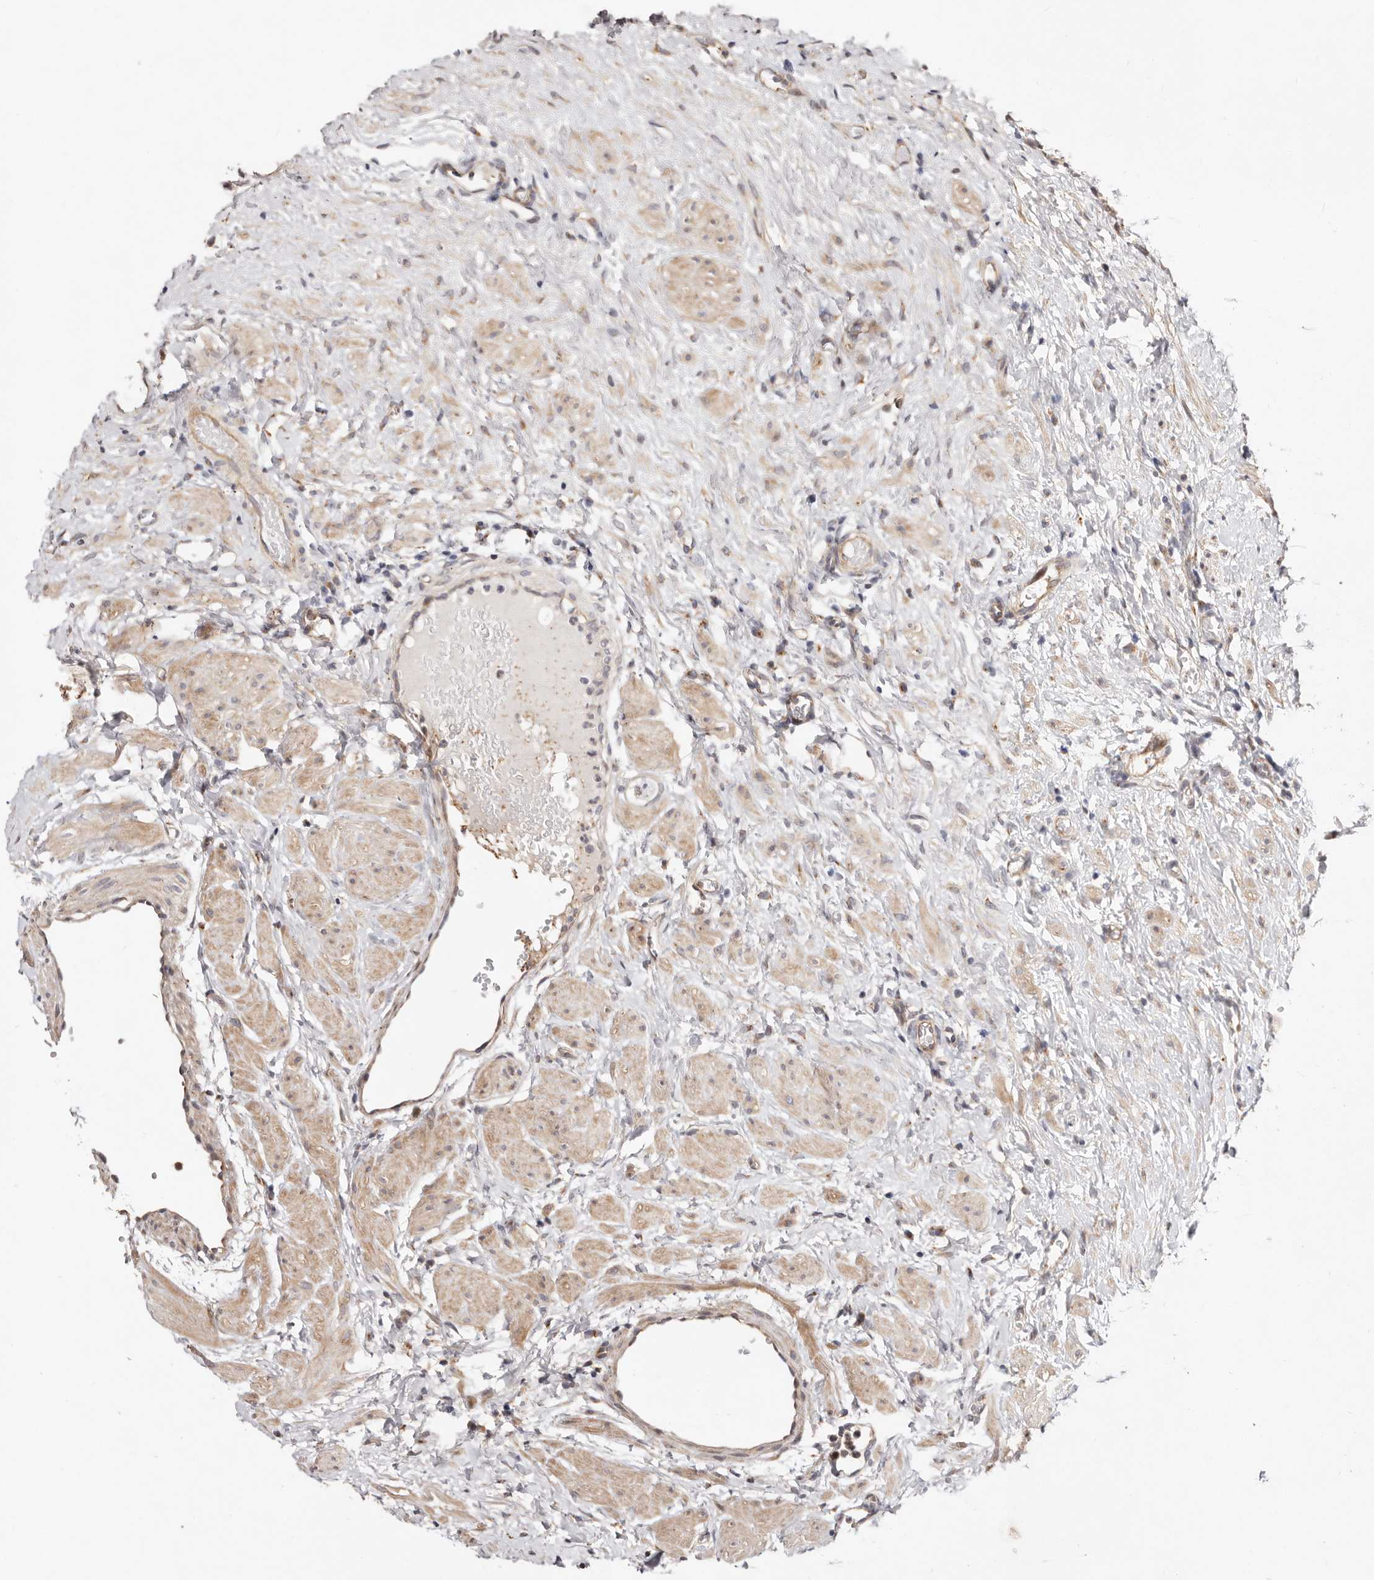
{"staining": {"intensity": "negative", "quantity": "none", "location": "none"}, "tissue": "ovary", "cell_type": "Ovarian stroma cells", "image_type": "normal", "snomed": [{"axis": "morphology", "description": "Normal tissue, NOS"}, {"axis": "morphology", "description": "Cyst, NOS"}, {"axis": "topography", "description": "Ovary"}], "caption": "Micrograph shows no protein staining in ovarian stroma cells of normal ovary. (DAB IHC, high magnification).", "gene": "USP33", "patient": {"sex": "female", "age": 33}}